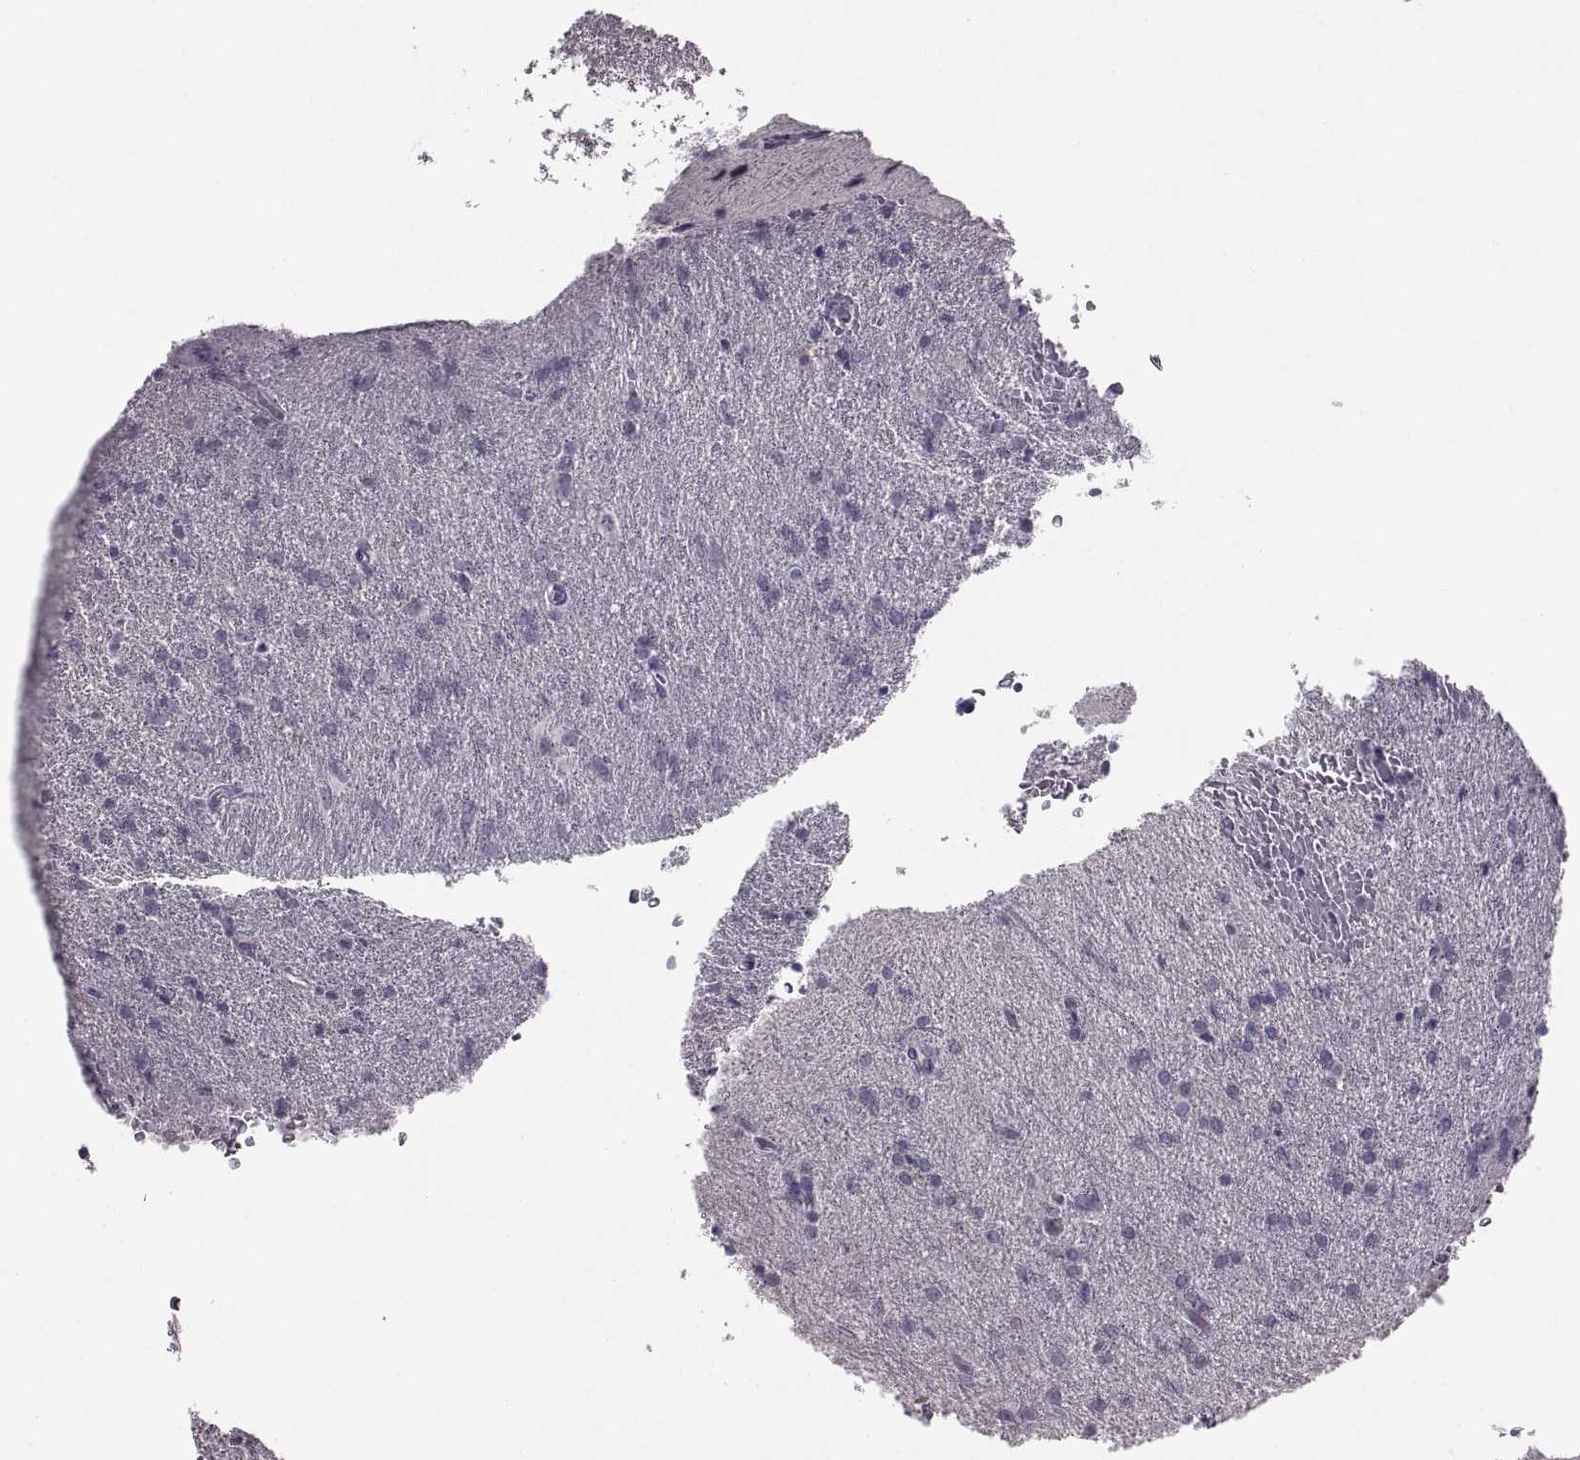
{"staining": {"intensity": "negative", "quantity": "none", "location": "none"}, "tissue": "glioma", "cell_type": "Tumor cells", "image_type": "cancer", "snomed": [{"axis": "morphology", "description": "Glioma, malignant, High grade"}, {"axis": "topography", "description": "Brain"}], "caption": "Immunohistochemistry (IHC) photomicrograph of neoplastic tissue: malignant high-grade glioma stained with DAB (3,3'-diaminobenzidine) reveals no significant protein positivity in tumor cells.", "gene": "BSPH1", "patient": {"sex": "male", "age": 68}}